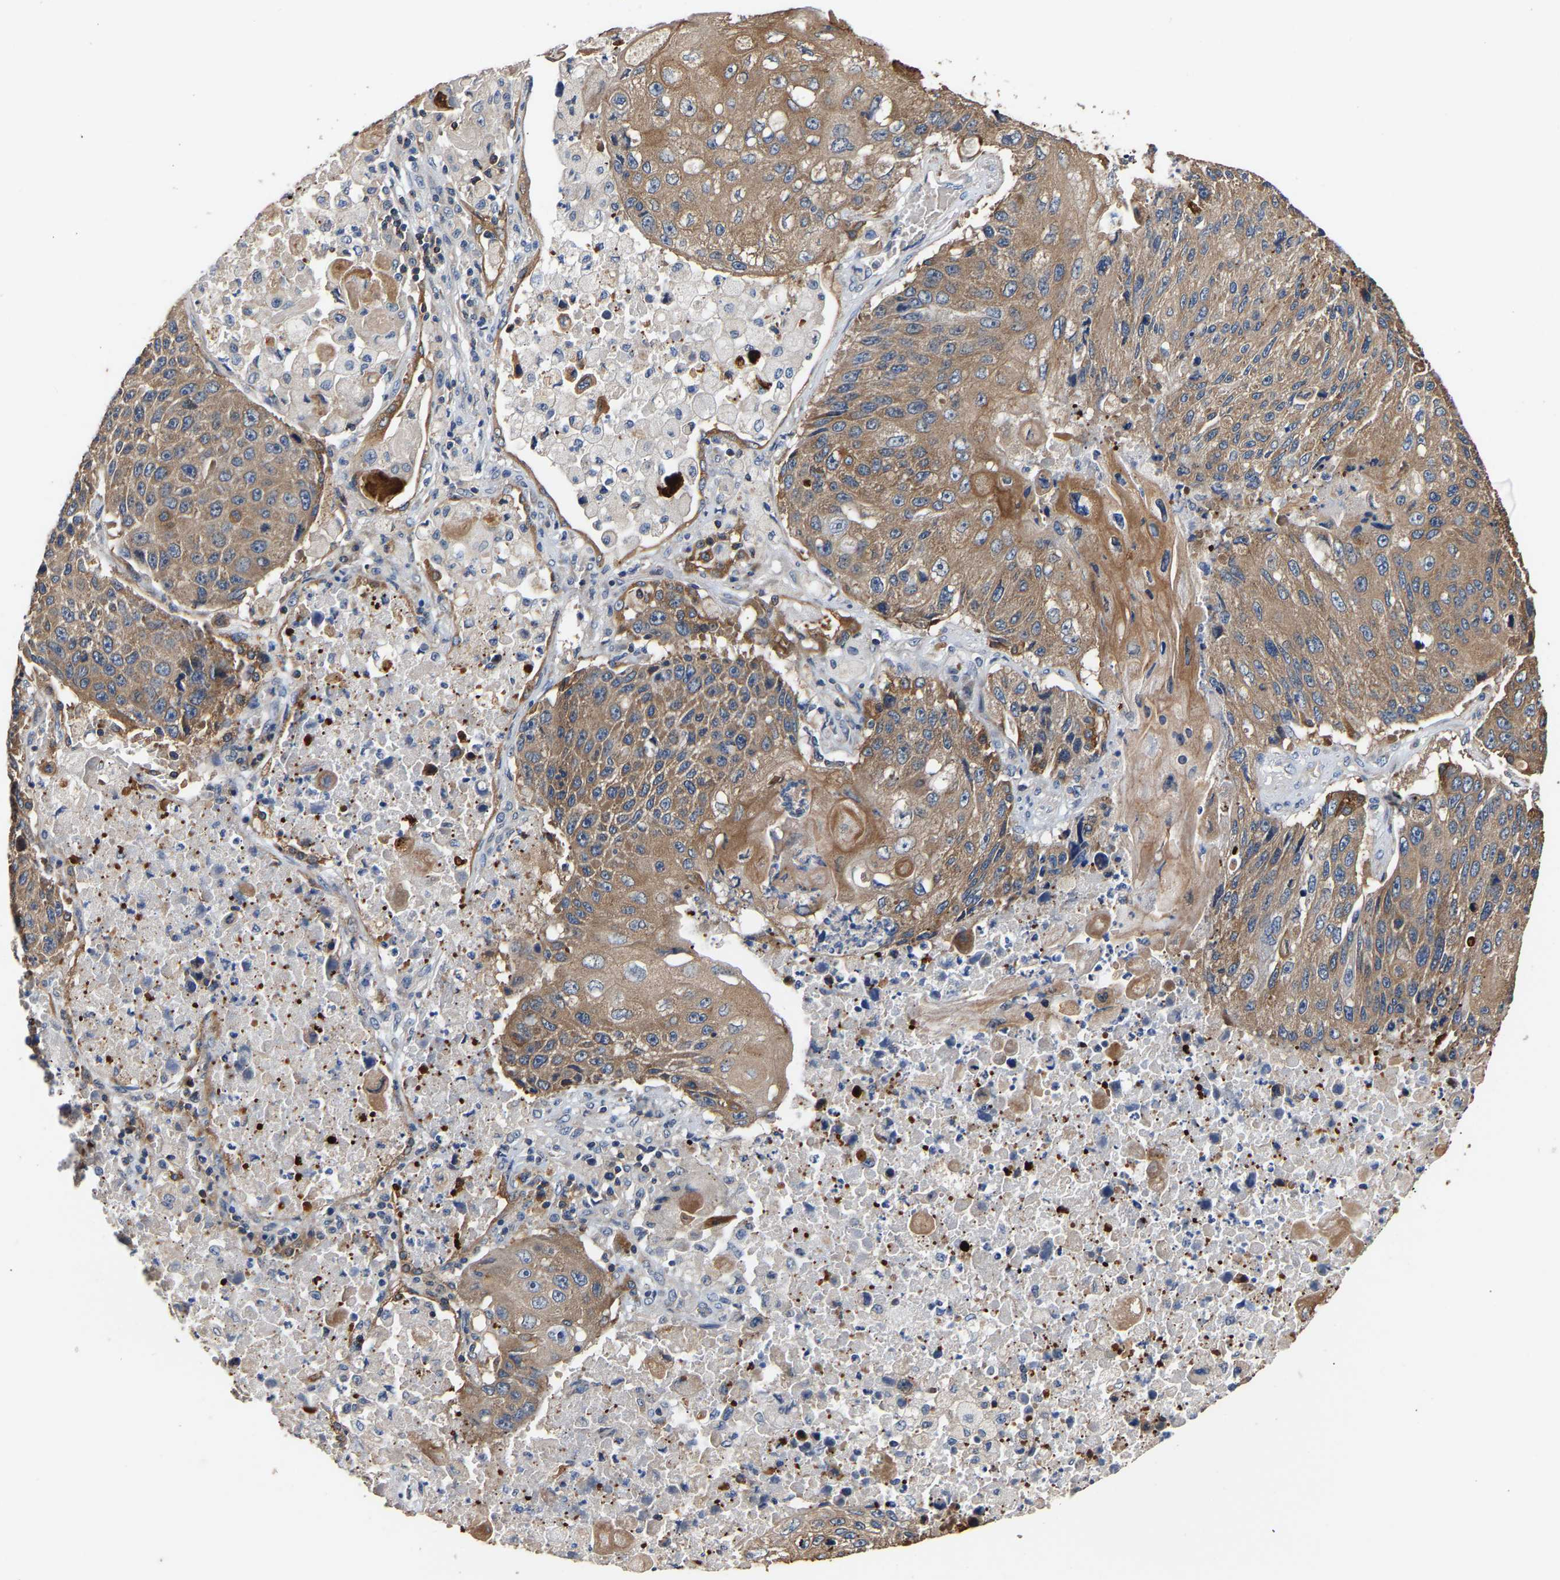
{"staining": {"intensity": "moderate", "quantity": ">75%", "location": "cytoplasmic/membranous"}, "tissue": "lung cancer", "cell_type": "Tumor cells", "image_type": "cancer", "snomed": [{"axis": "morphology", "description": "Squamous cell carcinoma, NOS"}, {"axis": "topography", "description": "Lung"}], "caption": "Immunohistochemistry staining of squamous cell carcinoma (lung), which displays medium levels of moderate cytoplasmic/membranous staining in approximately >75% of tumor cells indicating moderate cytoplasmic/membranous protein staining. The staining was performed using DAB (3,3'-diaminobenzidine) (brown) for protein detection and nuclei were counterstained in hematoxylin (blue).", "gene": "LRBA", "patient": {"sex": "male", "age": 61}}